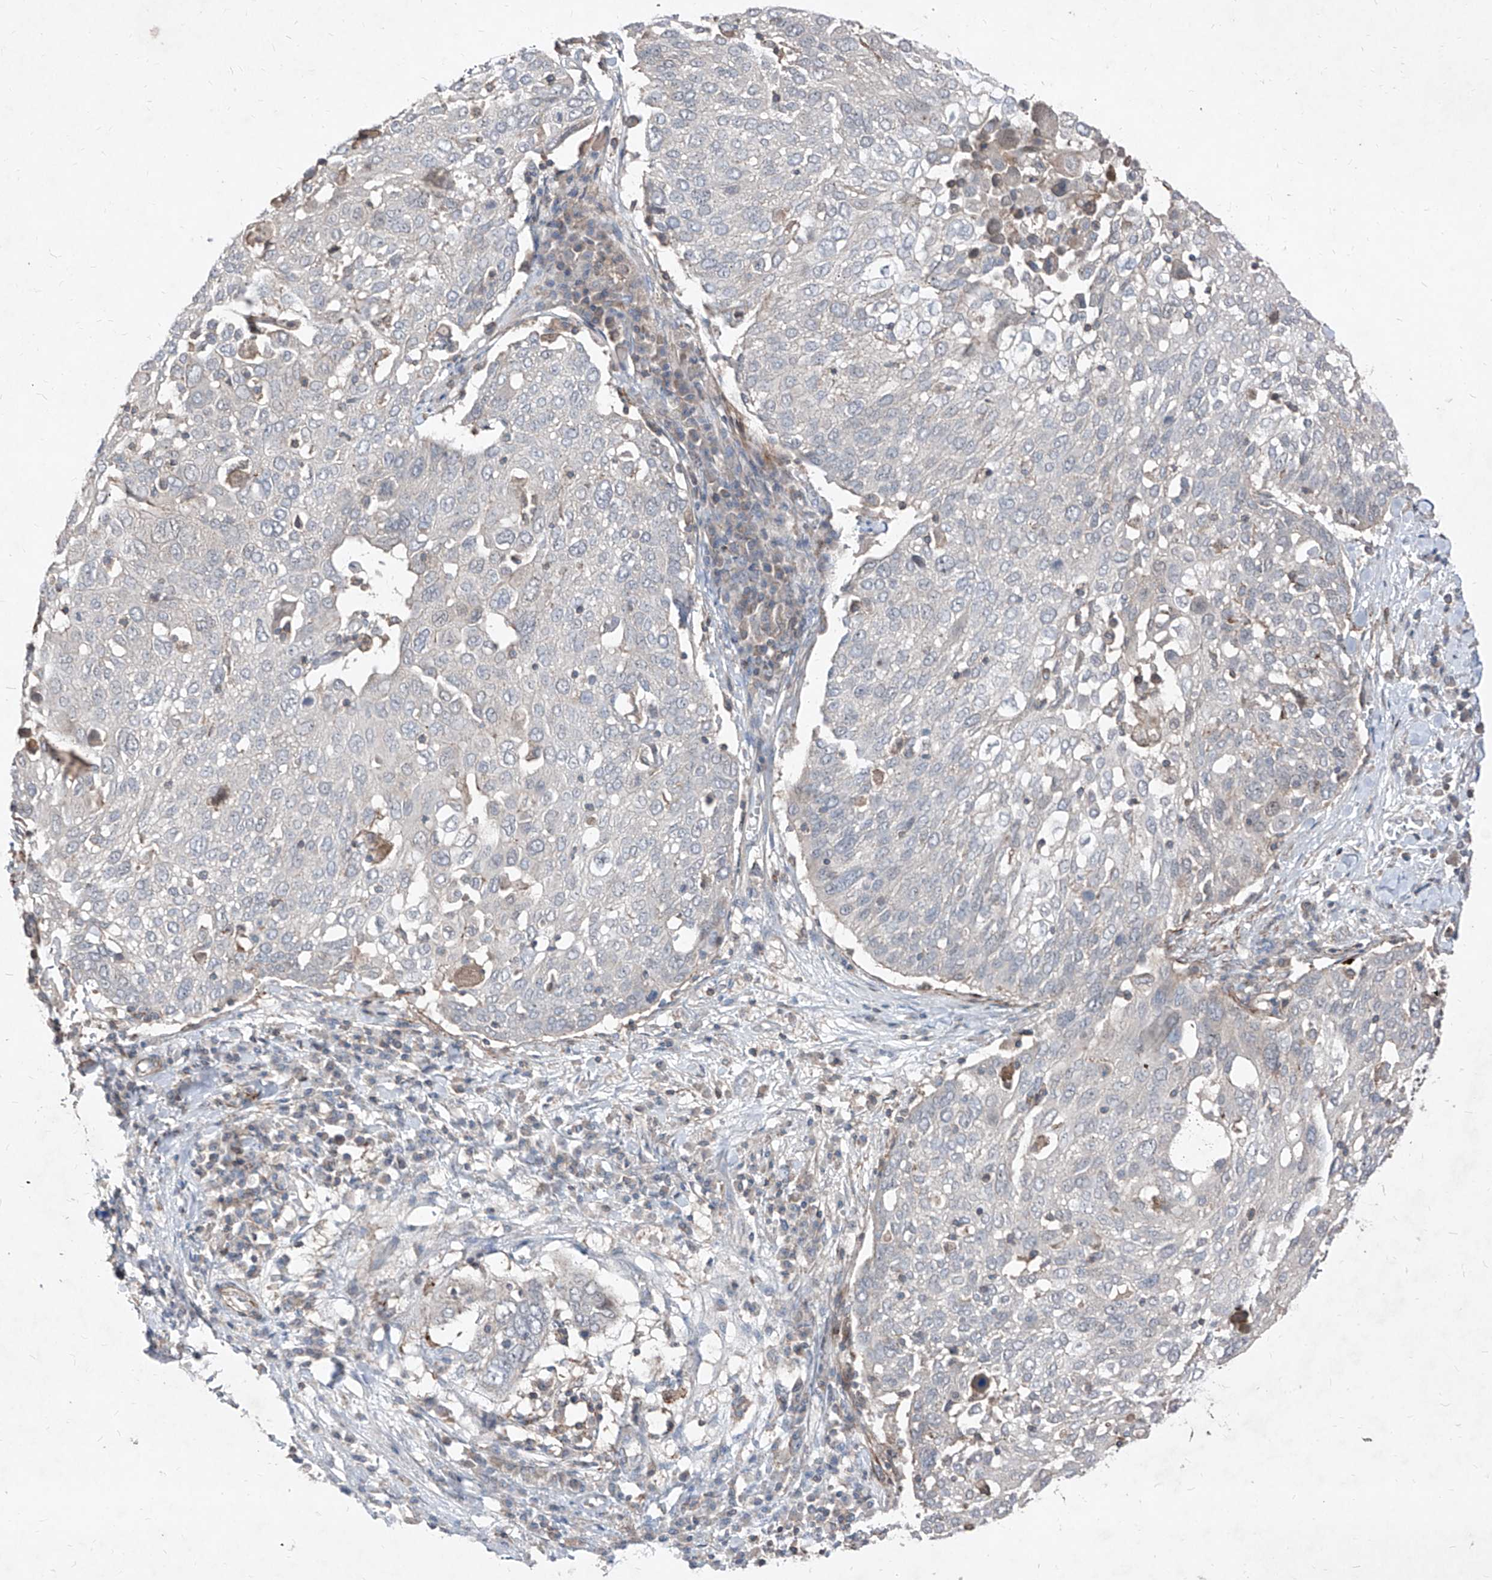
{"staining": {"intensity": "negative", "quantity": "none", "location": "none"}, "tissue": "lung cancer", "cell_type": "Tumor cells", "image_type": "cancer", "snomed": [{"axis": "morphology", "description": "Squamous cell carcinoma, NOS"}, {"axis": "topography", "description": "Lung"}], "caption": "There is no significant positivity in tumor cells of lung cancer.", "gene": "UFD1", "patient": {"sex": "male", "age": 65}}